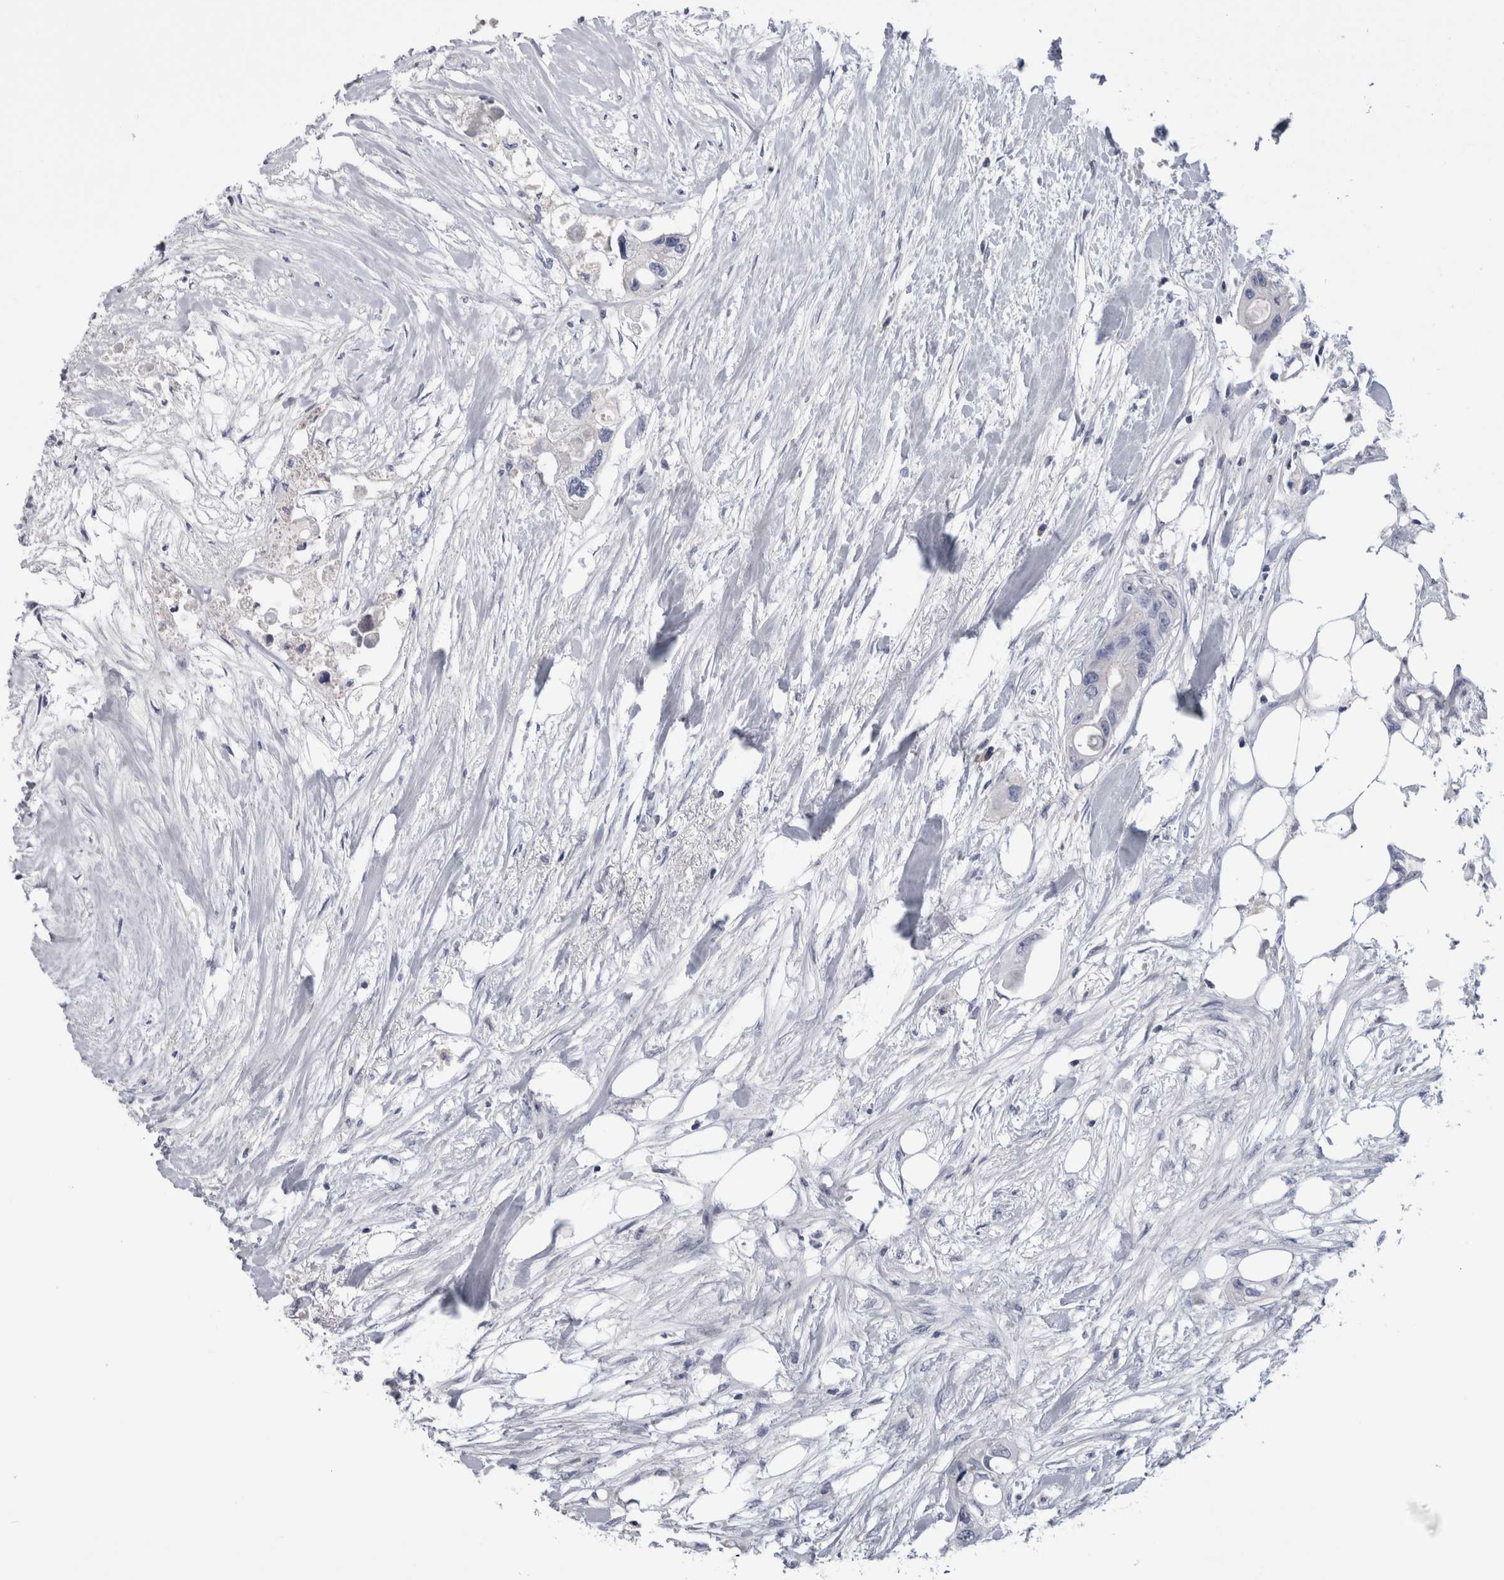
{"staining": {"intensity": "negative", "quantity": "none", "location": "none"}, "tissue": "colorectal cancer", "cell_type": "Tumor cells", "image_type": "cancer", "snomed": [{"axis": "morphology", "description": "Adenocarcinoma, NOS"}, {"axis": "topography", "description": "Colon"}], "caption": "A micrograph of human colorectal cancer is negative for staining in tumor cells. (Stains: DAB (3,3'-diaminobenzidine) immunohistochemistry with hematoxylin counter stain, Microscopy: brightfield microscopy at high magnification).", "gene": "PAX5", "patient": {"sex": "female", "age": 57}}